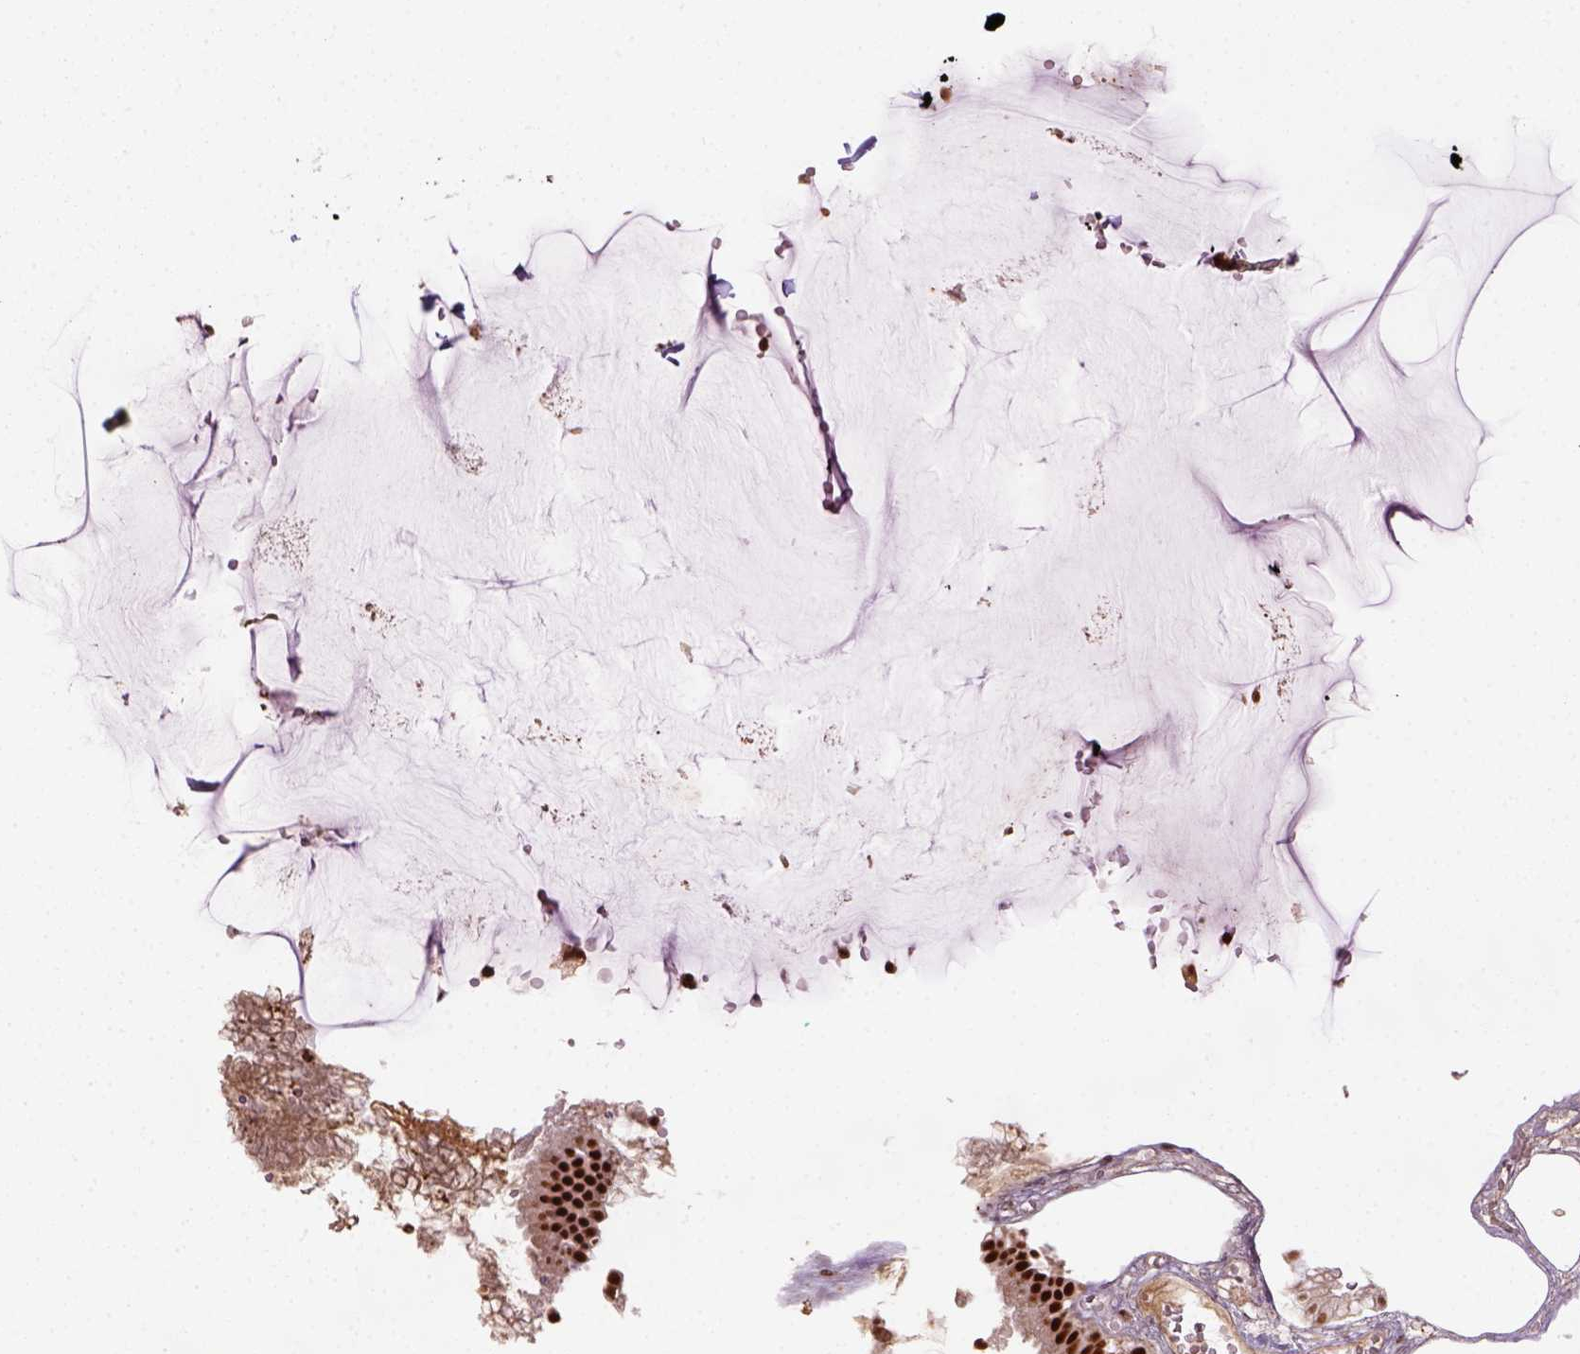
{"staining": {"intensity": "strong", "quantity": ">75%", "location": "nuclear"}, "tissue": "gallbladder", "cell_type": "Glandular cells", "image_type": "normal", "snomed": [{"axis": "morphology", "description": "Normal tissue, NOS"}, {"axis": "topography", "description": "Gallbladder"}], "caption": "About >75% of glandular cells in benign gallbladder exhibit strong nuclear protein expression as visualized by brown immunohistochemical staining.", "gene": "CCAR1", "patient": {"sex": "female", "age": 63}}